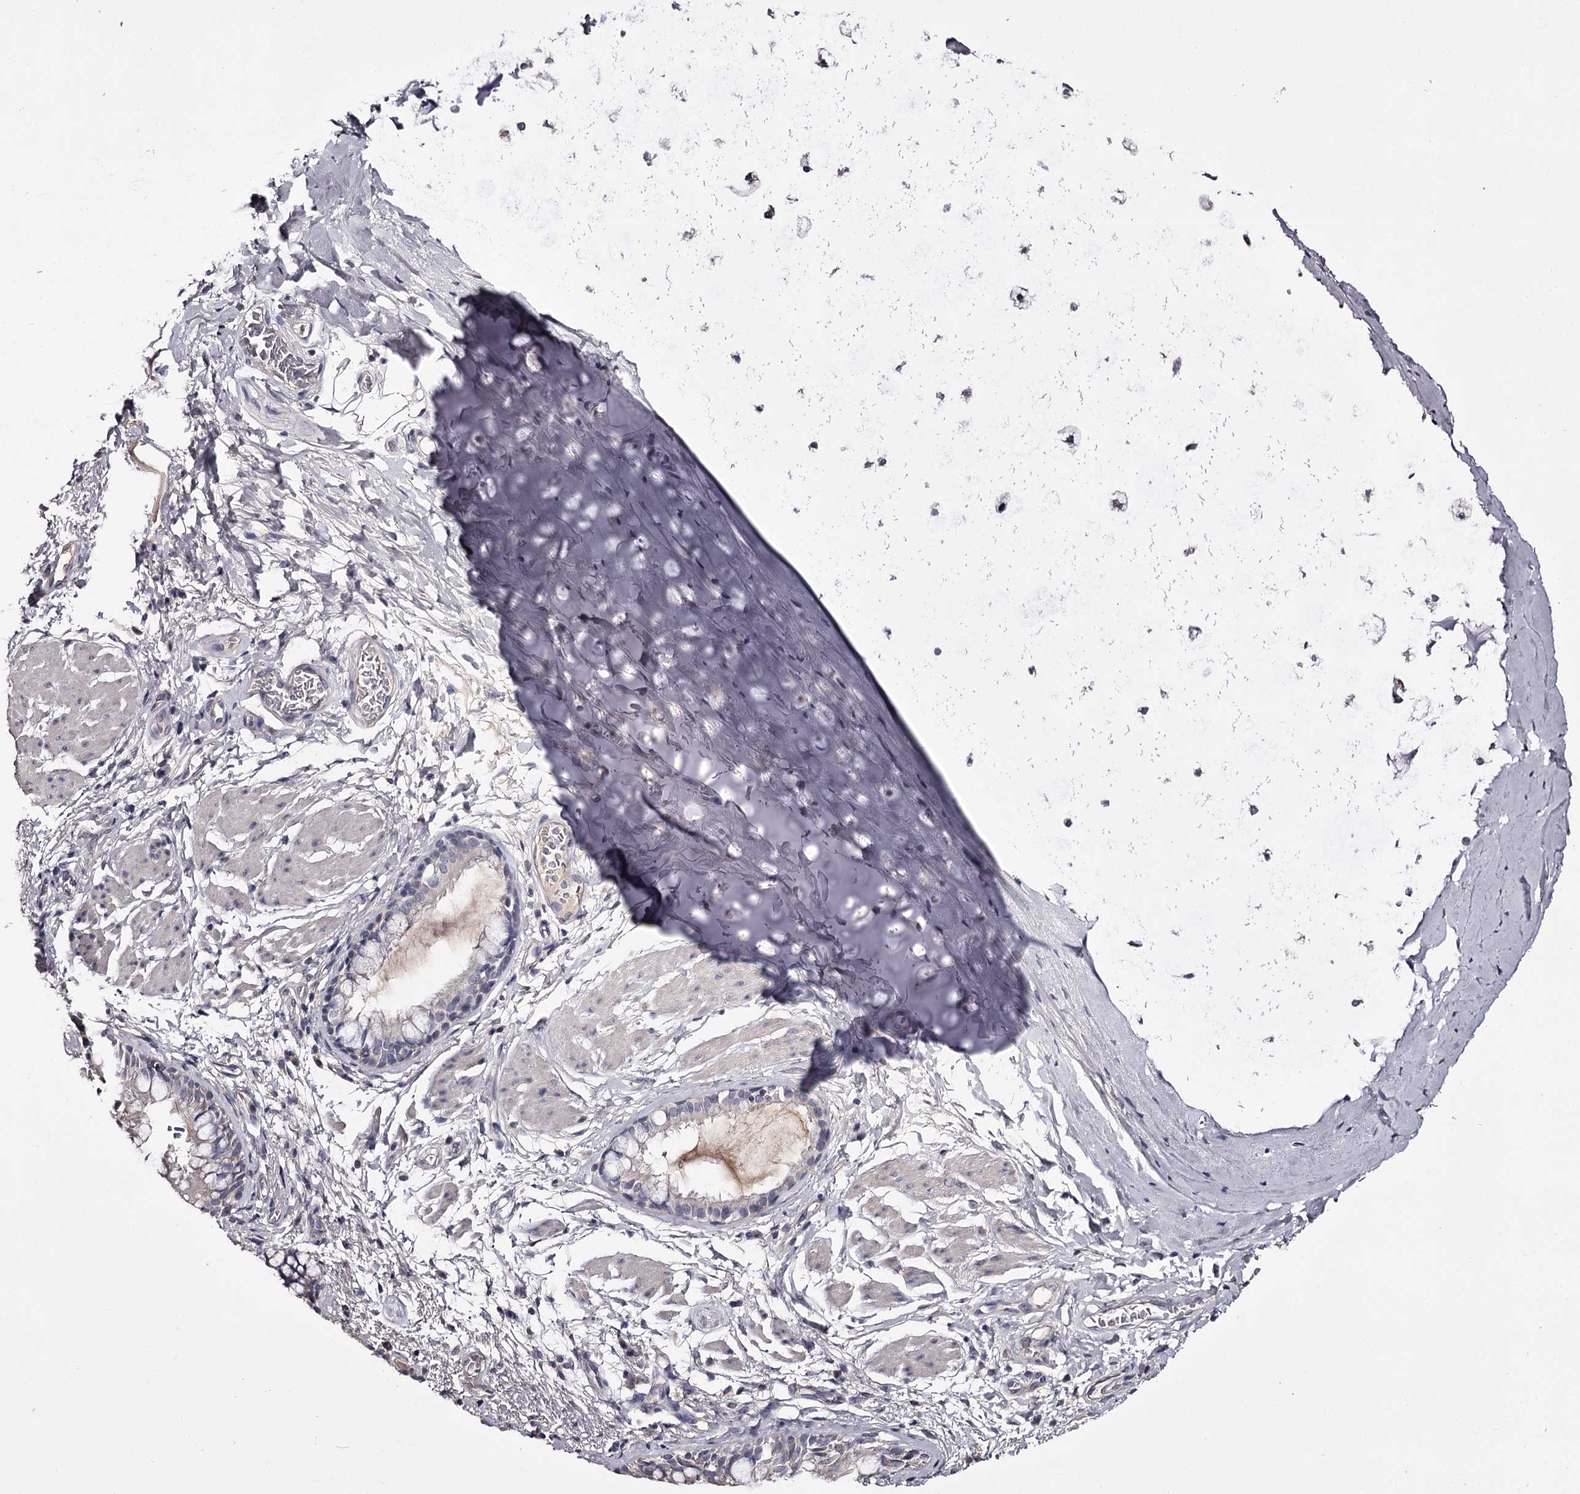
{"staining": {"intensity": "negative", "quantity": "none", "location": "none"}, "tissue": "bronchus", "cell_type": "Respiratory epithelial cells", "image_type": "normal", "snomed": [{"axis": "morphology", "description": "Normal tissue, NOS"}, {"axis": "topography", "description": "Cartilage tissue"}, {"axis": "topography", "description": "Bronchus"}], "caption": "Respiratory epithelial cells are negative for protein expression in benign human bronchus. (Immunohistochemistry (ihc), brightfield microscopy, high magnification).", "gene": "PRM2", "patient": {"sex": "female", "age": 36}}